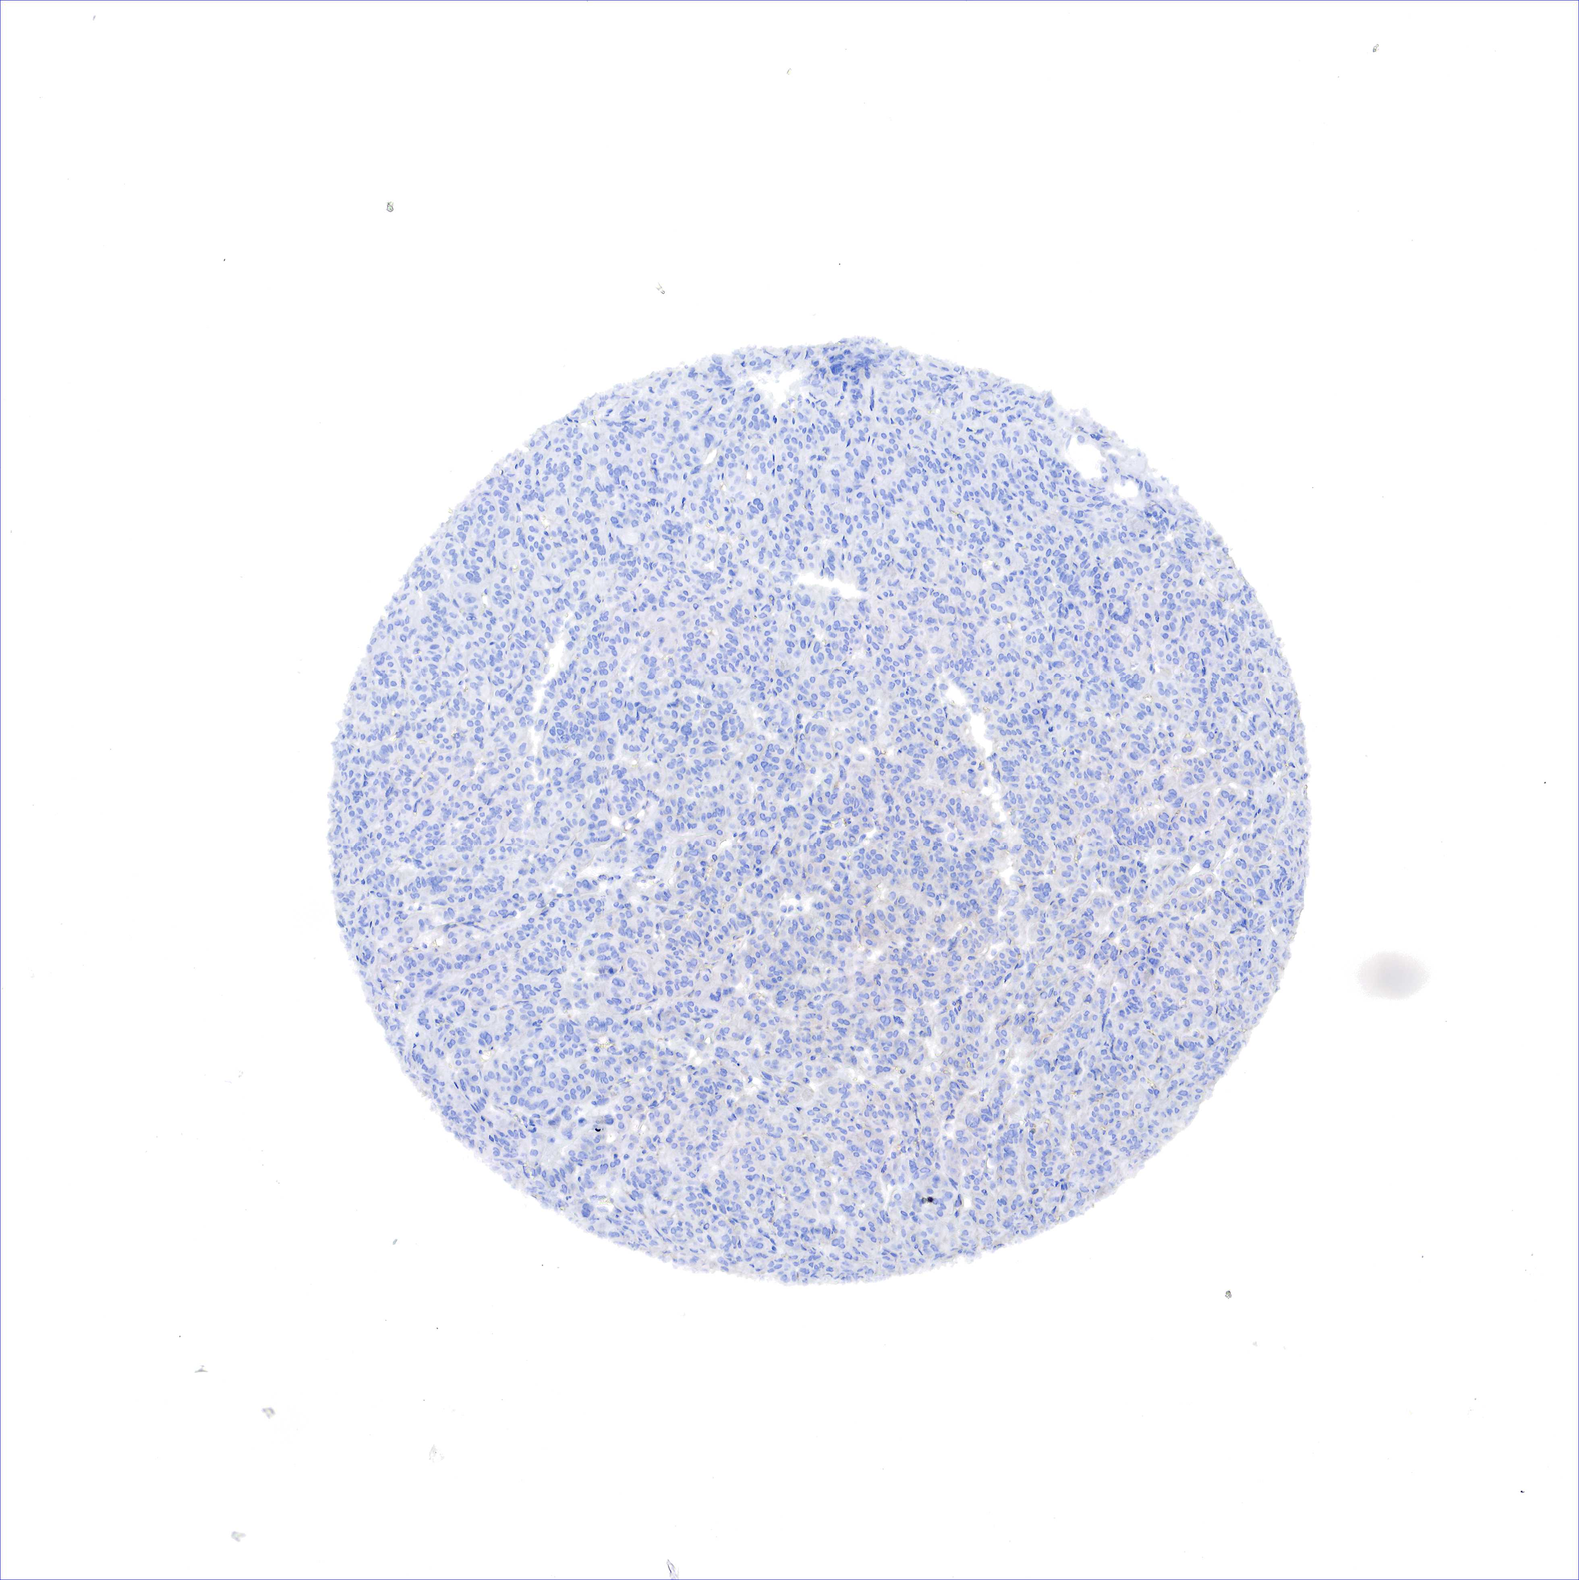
{"staining": {"intensity": "weak", "quantity": "25%-75%", "location": "cytoplasmic/membranous"}, "tissue": "thyroid cancer", "cell_type": "Tumor cells", "image_type": "cancer", "snomed": [{"axis": "morphology", "description": "Follicular adenoma carcinoma, NOS"}, {"axis": "topography", "description": "Thyroid gland"}], "caption": "A micrograph of thyroid cancer (follicular adenoma carcinoma) stained for a protein reveals weak cytoplasmic/membranous brown staining in tumor cells.", "gene": "RDX", "patient": {"sex": "female", "age": 71}}